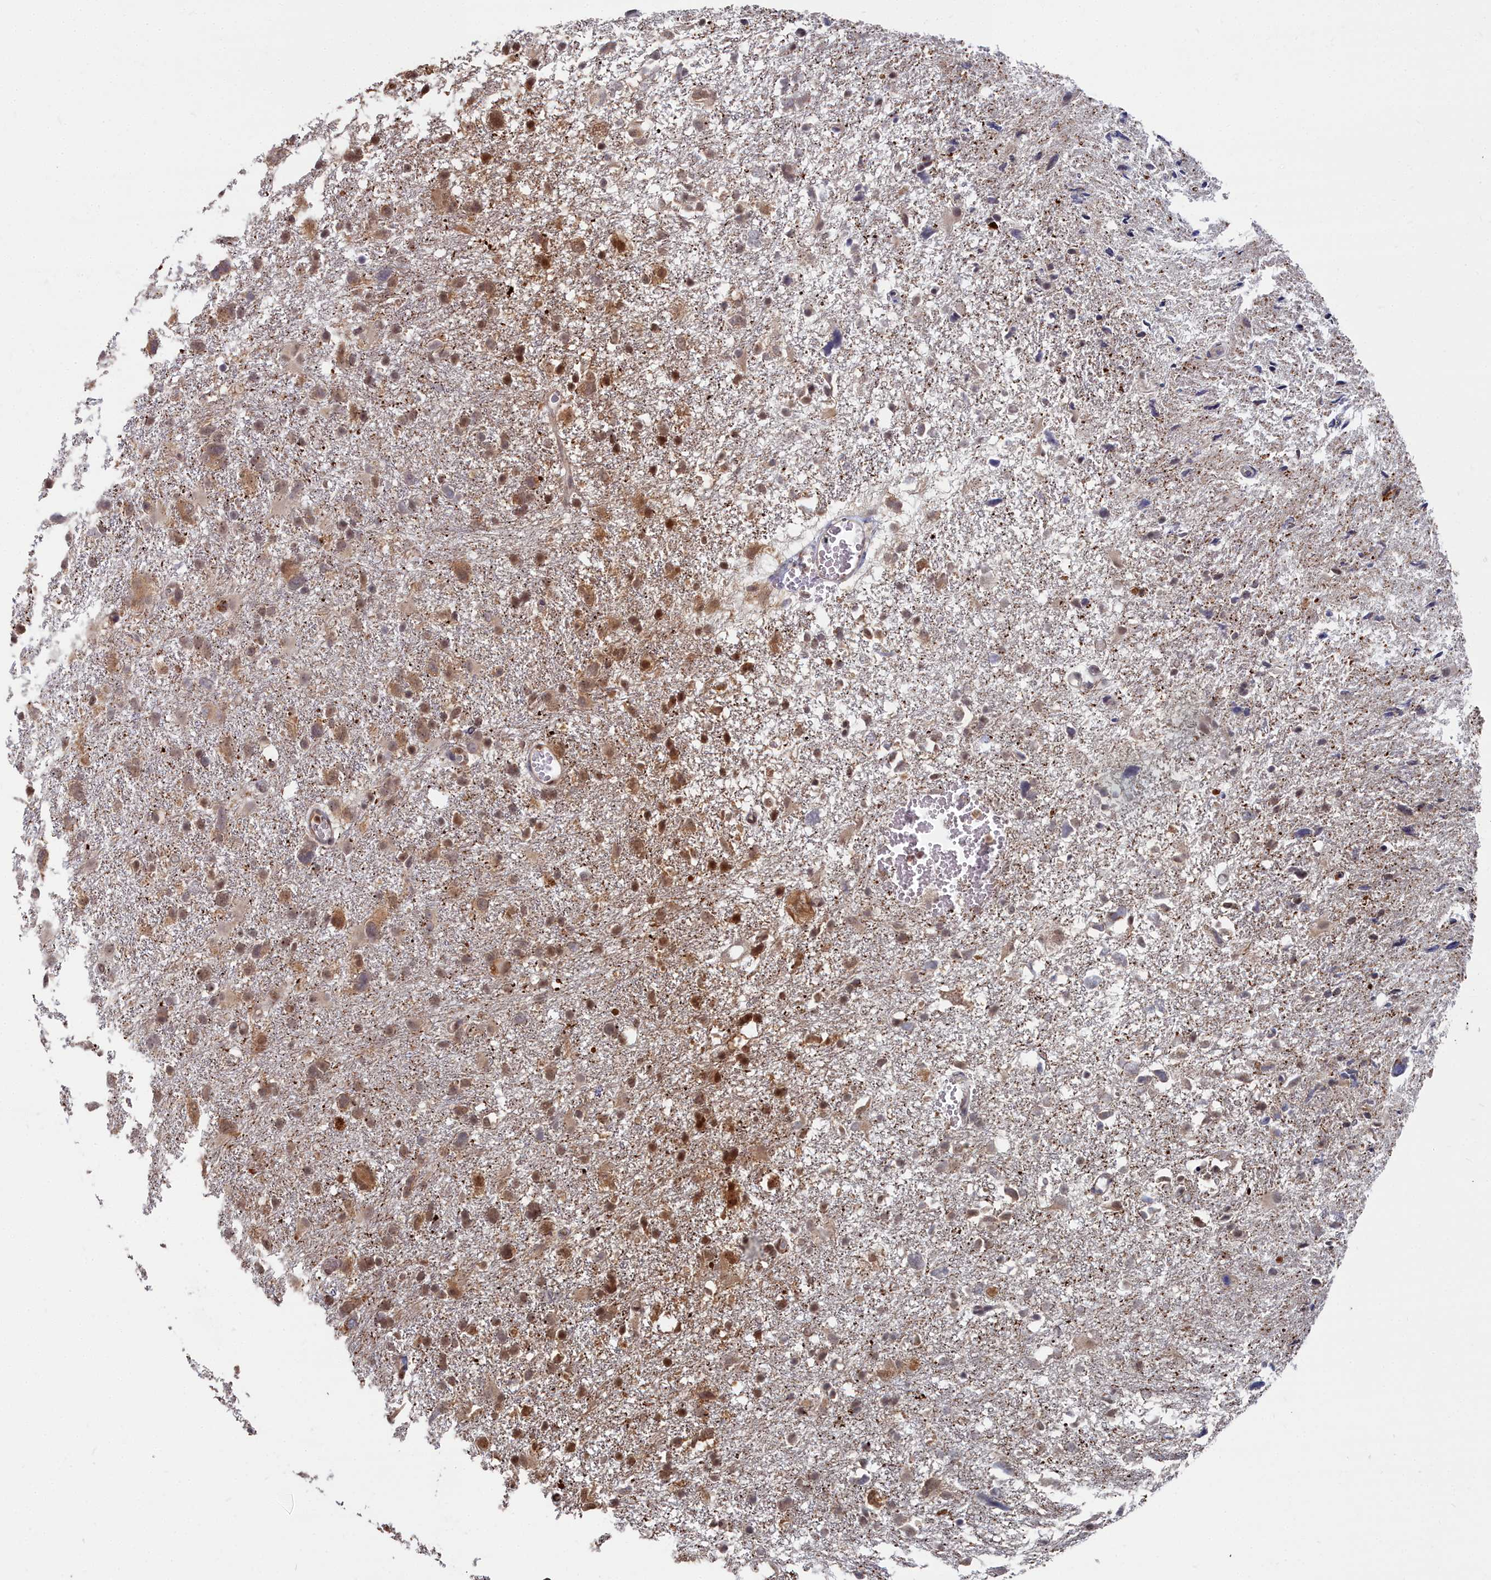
{"staining": {"intensity": "moderate", "quantity": "<25%", "location": "cytoplasmic/membranous,nuclear"}, "tissue": "glioma", "cell_type": "Tumor cells", "image_type": "cancer", "snomed": [{"axis": "morphology", "description": "Glioma, malignant, High grade"}, {"axis": "topography", "description": "Brain"}], "caption": "A photomicrograph of human glioma stained for a protein displays moderate cytoplasmic/membranous and nuclear brown staining in tumor cells.", "gene": "RPS27A", "patient": {"sex": "male", "age": 61}}